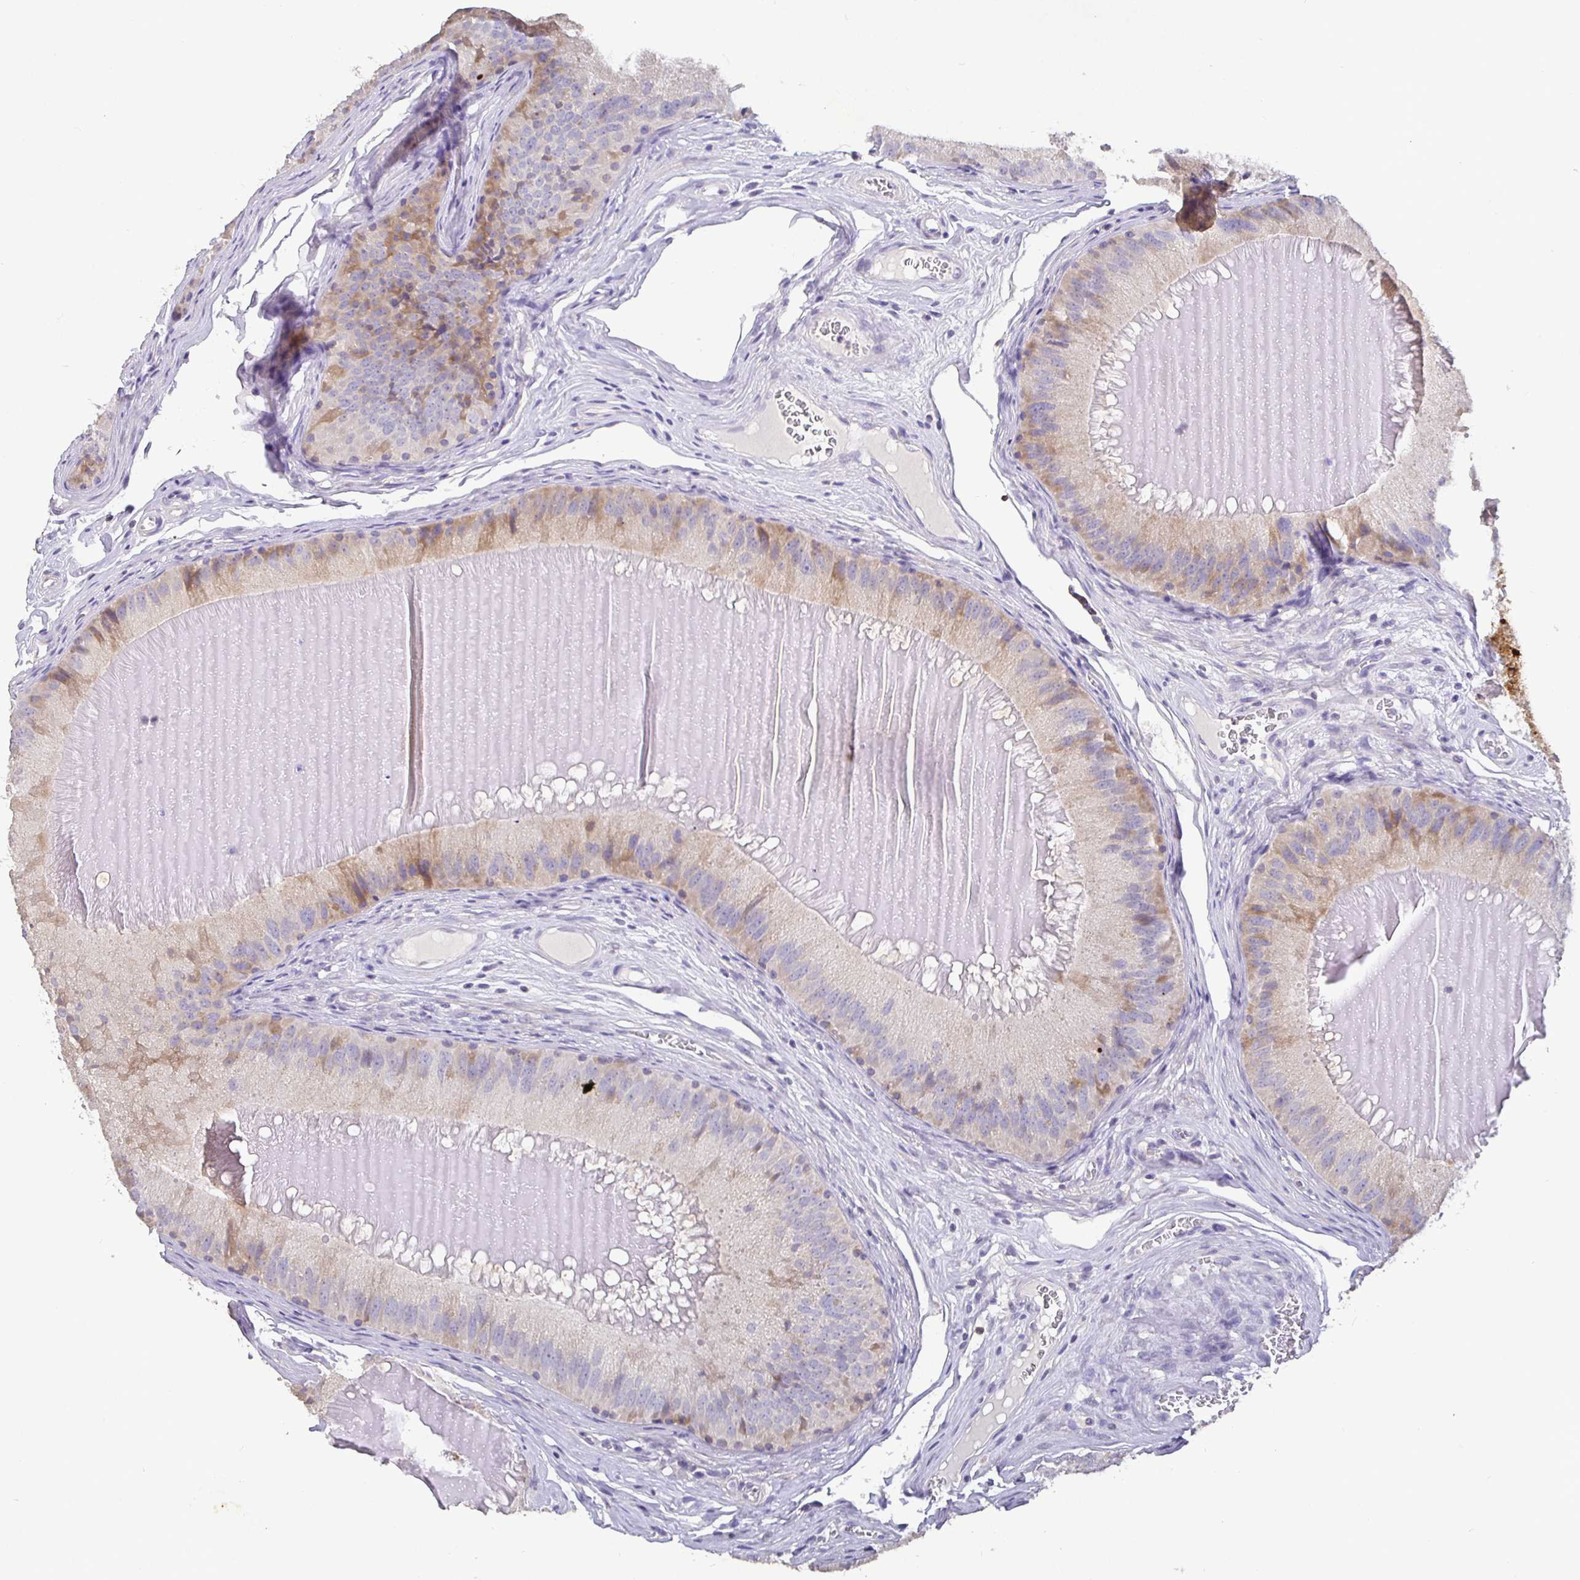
{"staining": {"intensity": "moderate", "quantity": "<25%", "location": "cytoplasmic/membranous"}, "tissue": "epididymis", "cell_type": "Glandular cells", "image_type": "normal", "snomed": [{"axis": "morphology", "description": "Normal tissue, NOS"}, {"axis": "topography", "description": "Epididymis, spermatic cord, NOS"}], "caption": "About <25% of glandular cells in unremarkable human epididymis exhibit moderate cytoplasmic/membranous protein expression as visualized by brown immunohistochemical staining.", "gene": "SHISA4", "patient": {"sex": "male", "age": 39}}